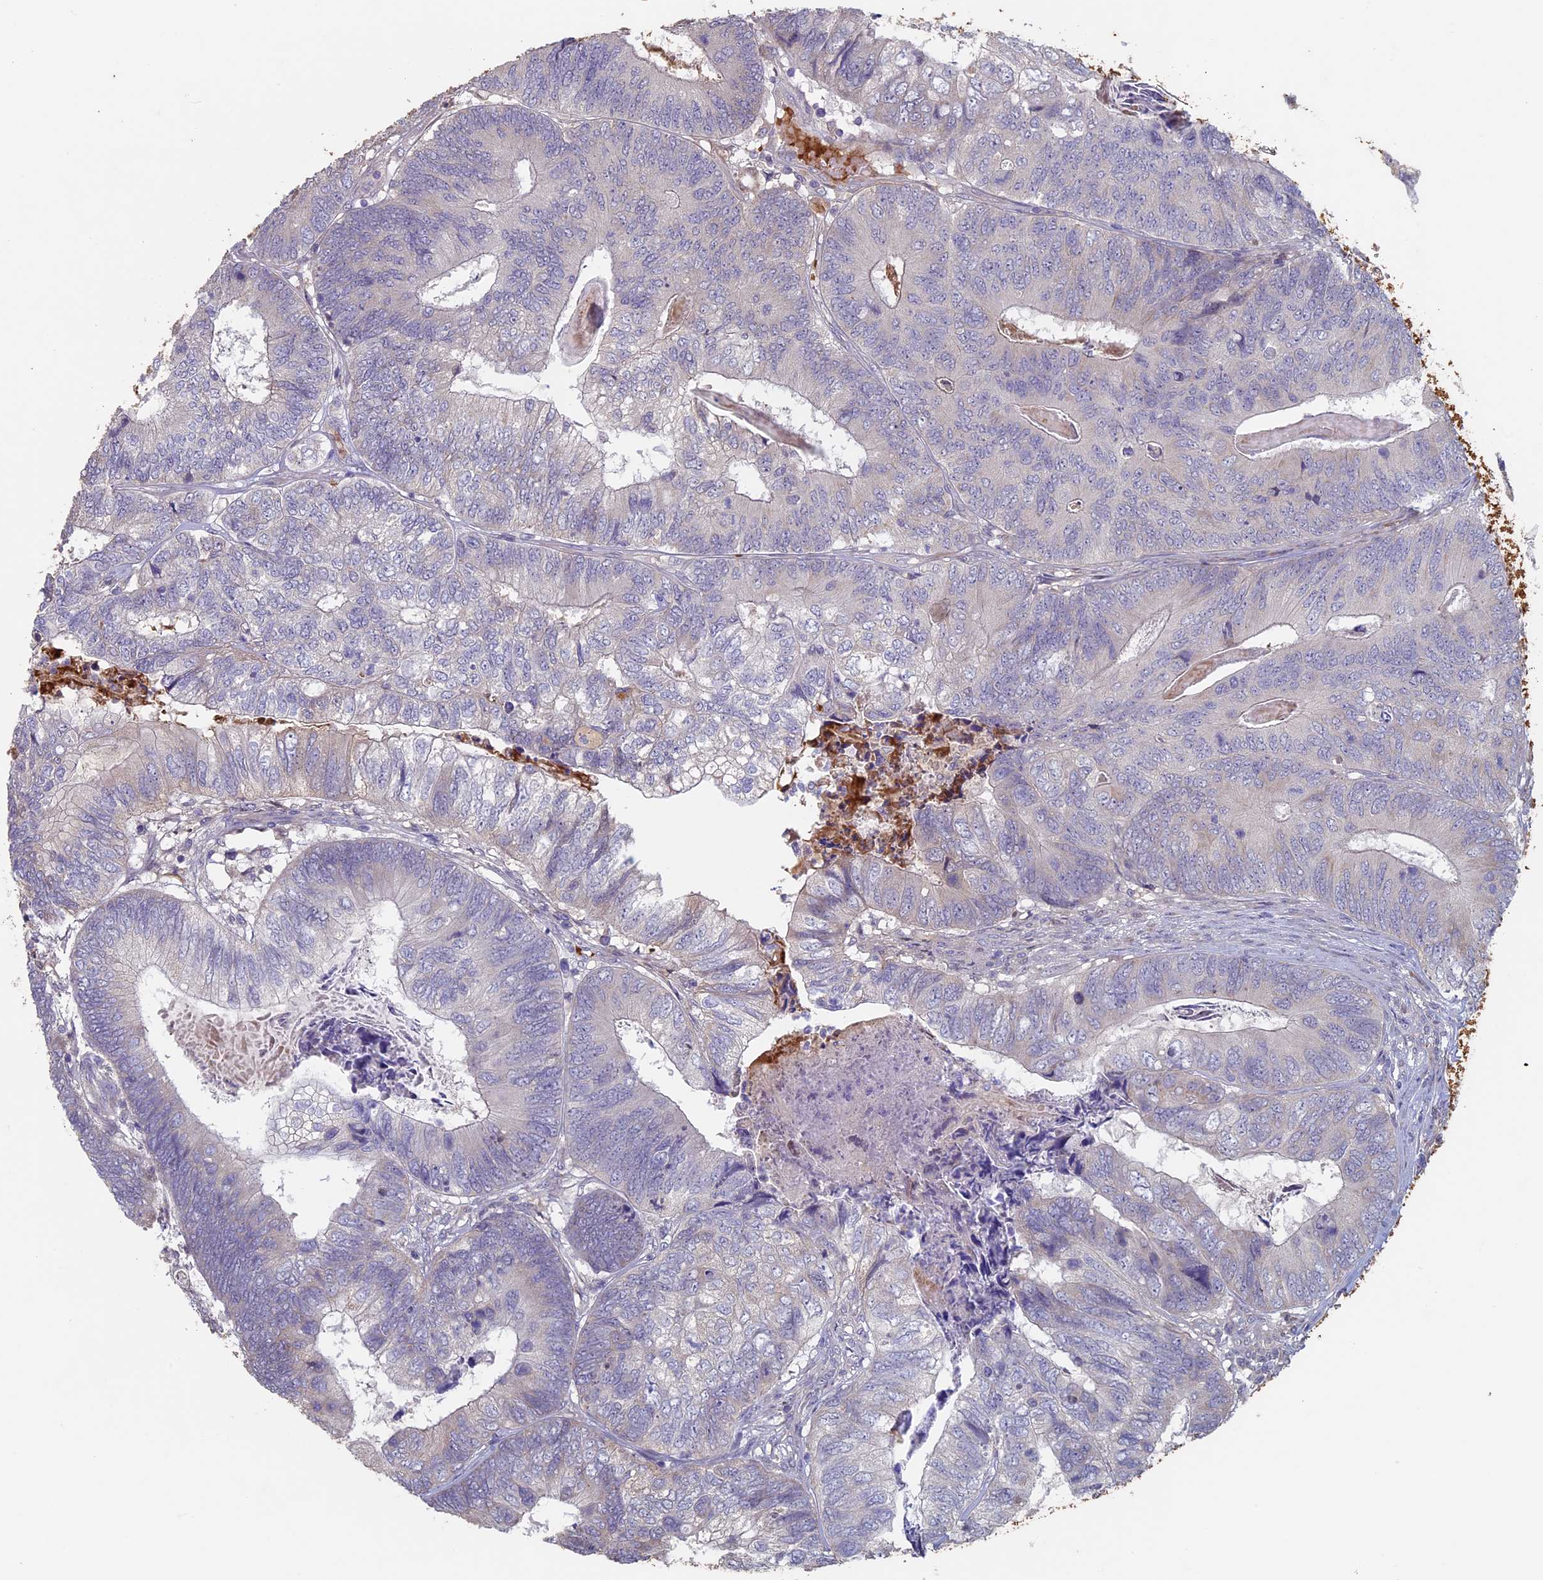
{"staining": {"intensity": "negative", "quantity": "none", "location": "none"}, "tissue": "colorectal cancer", "cell_type": "Tumor cells", "image_type": "cancer", "snomed": [{"axis": "morphology", "description": "Adenocarcinoma, NOS"}, {"axis": "topography", "description": "Colon"}], "caption": "Colorectal cancer was stained to show a protein in brown. There is no significant expression in tumor cells.", "gene": "RCCD1", "patient": {"sex": "female", "age": 67}}